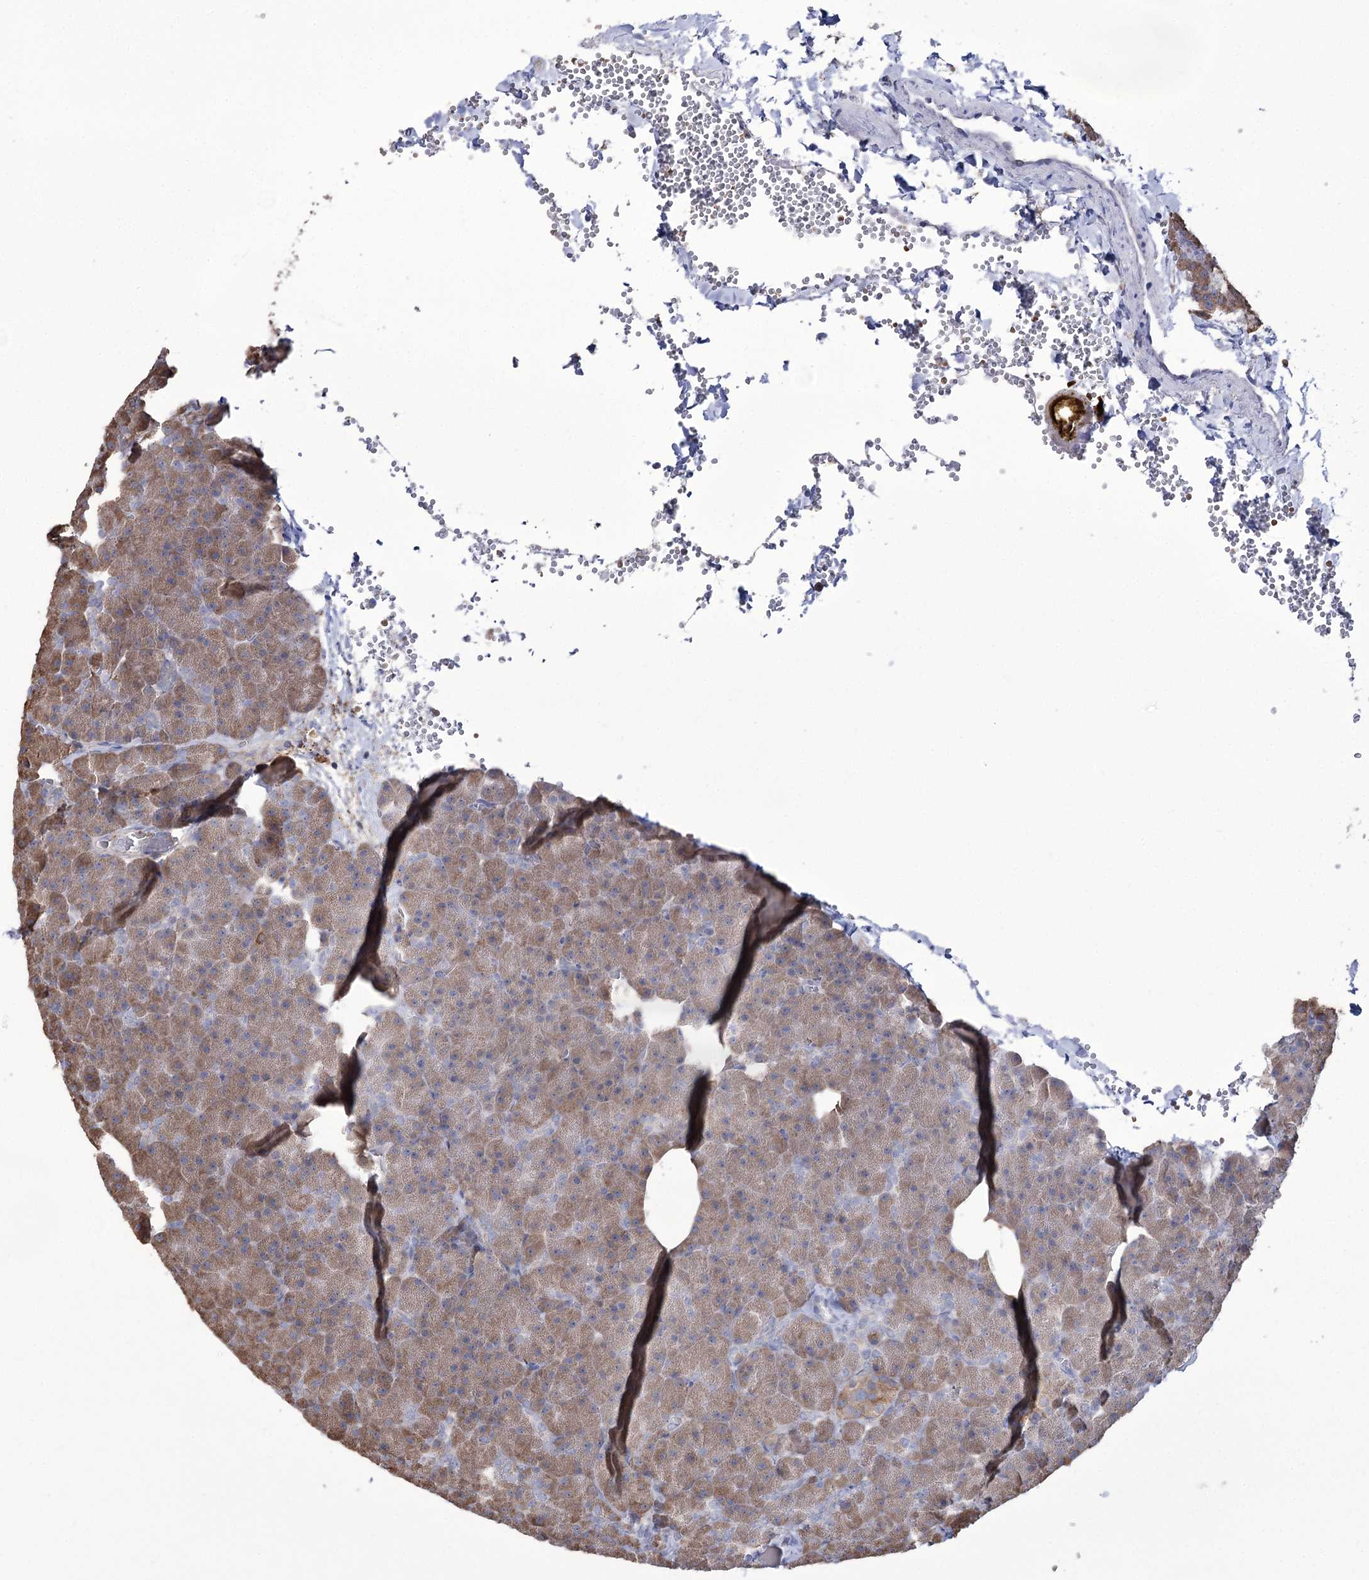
{"staining": {"intensity": "moderate", "quantity": ">75%", "location": "cytoplasmic/membranous"}, "tissue": "pancreas", "cell_type": "Exocrine glandular cells", "image_type": "normal", "snomed": [{"axis": "morphology", "description": "Normal tissue, NOS"}, {"axis": "morphology", "description": "Carcinoid, malignant, NOS"}, {"axis": "topography", "description": "Pancreas"}], "caption": "DAB (3,3'-diaminobenzidine) immunohistochemical staining of unremarkable human pancreas reveals moderate cytoplasmic/membranous protein positivity in about >75% of exocrine glandular cells. (DAB IHC, brown staining for protein, blue staining for nuclei).", "gene": "ZNF622", "patient": {"sex": "female", "age": 35}}